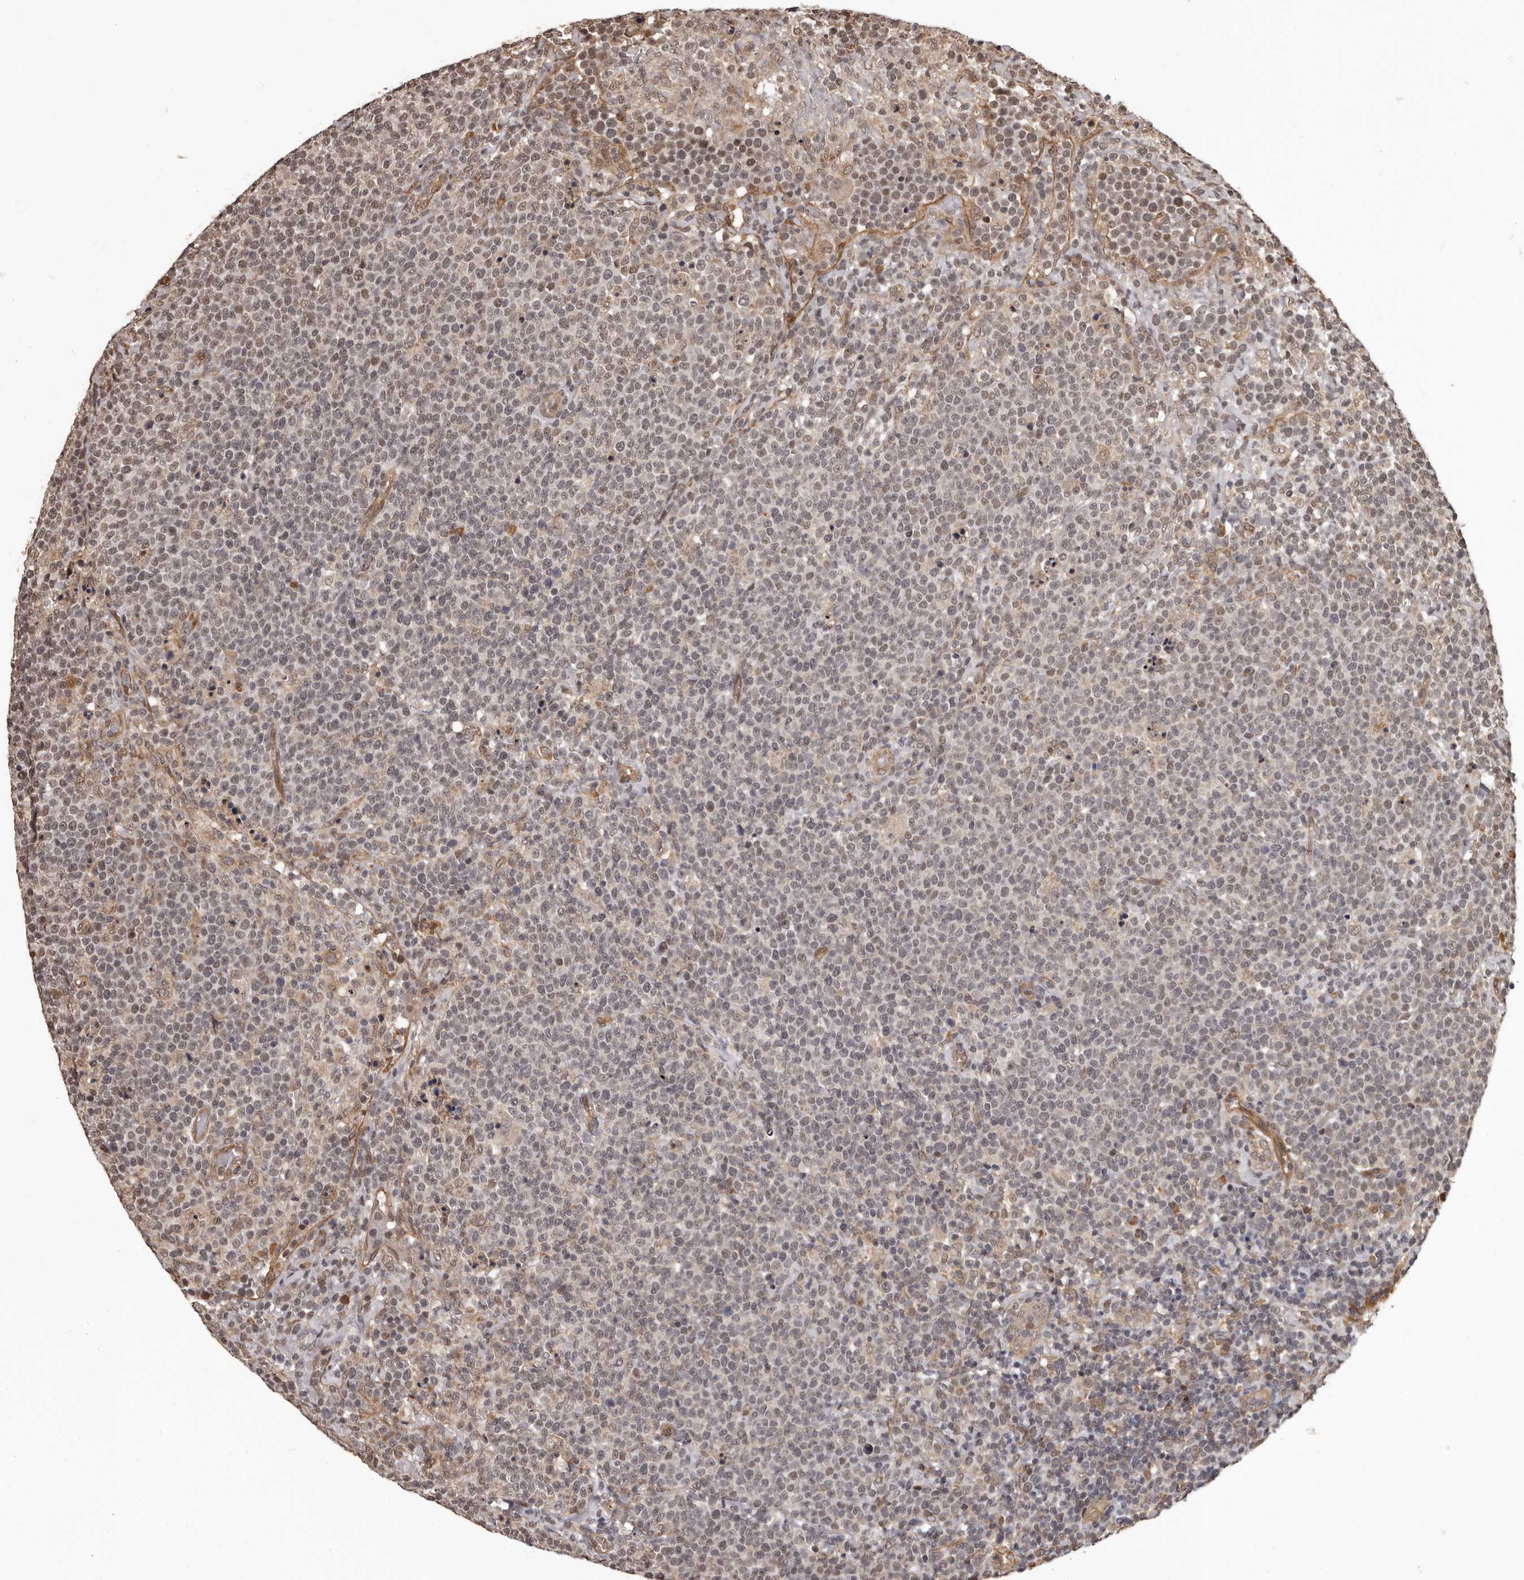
{"staining": {"intensity": "weak", "quantity": "<25%", "location": "nuclear"}, "tissue": "lymphoma", "cell_type": "Tumor cells", "image_type": "cancer", "snomed": [{"axis": "morphology", "description": "Malignant lymphoma, non-Hodgkin's type, High grade"}, {"axis": "topography", "description": "Lymph node"}], "caption": "Lymphoma stained for a protein using immunohistochemistry (IHC) exhibits no staining tumor cells.", "gene": "SLITRK6", "patient": {"sex": "male", "age": 61}}